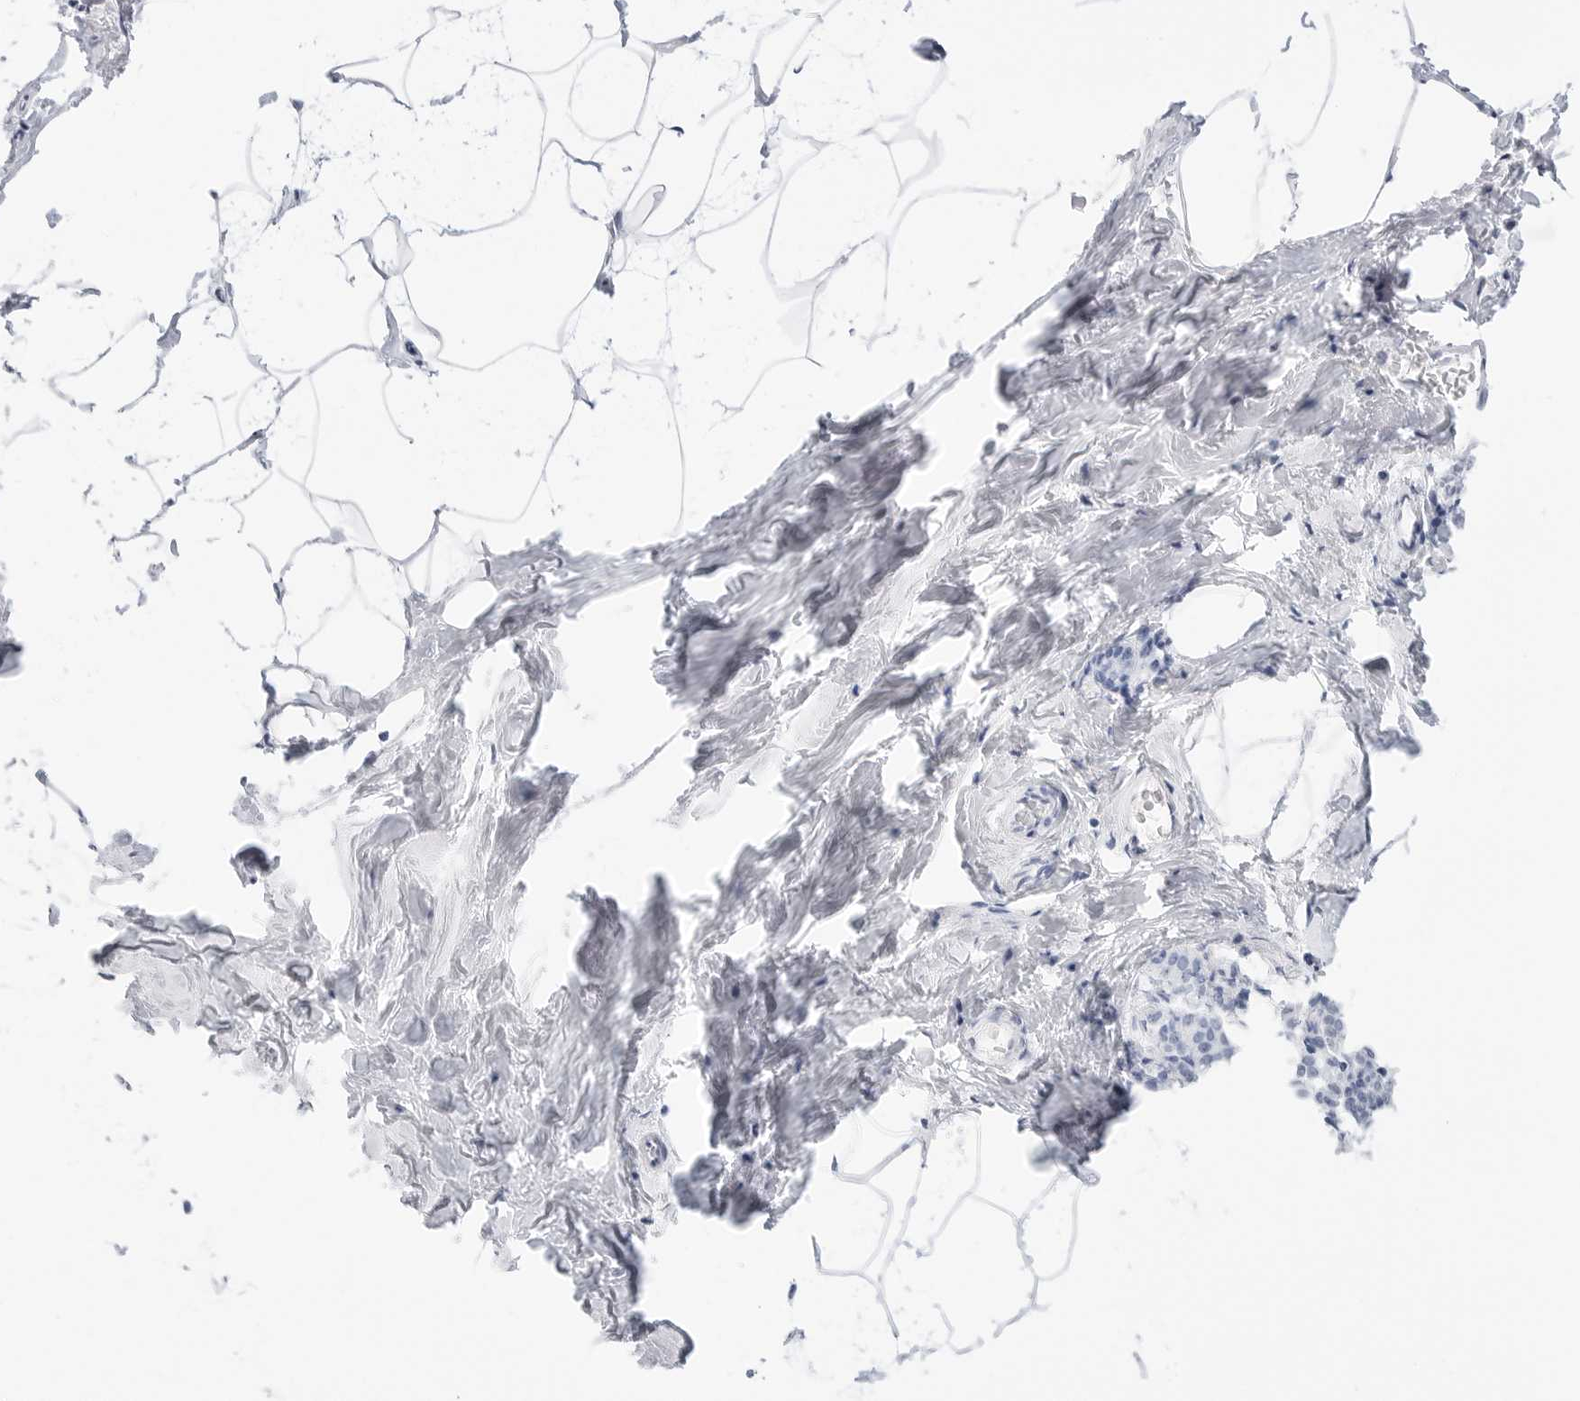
{"staining": {"intensity": "negative", "quantity": "none", "location": "none"}, "tissue": "breast", "cell_type": "Adipocytes", "image_type": "normal", "snomed": [{"axis": "morphology", "description": "Normal tissue, NOS"}, {"axis": "morphology", "description": "Lobular carcinoma"}, {"axis": "topography", "description": "Breast"}], "caption": "This is an IHC photomicrograph of benign human breast. There is no staining in adipocytes.", "gene": "SLC19A1", "patient": {"sex": "female", "age": 62}}